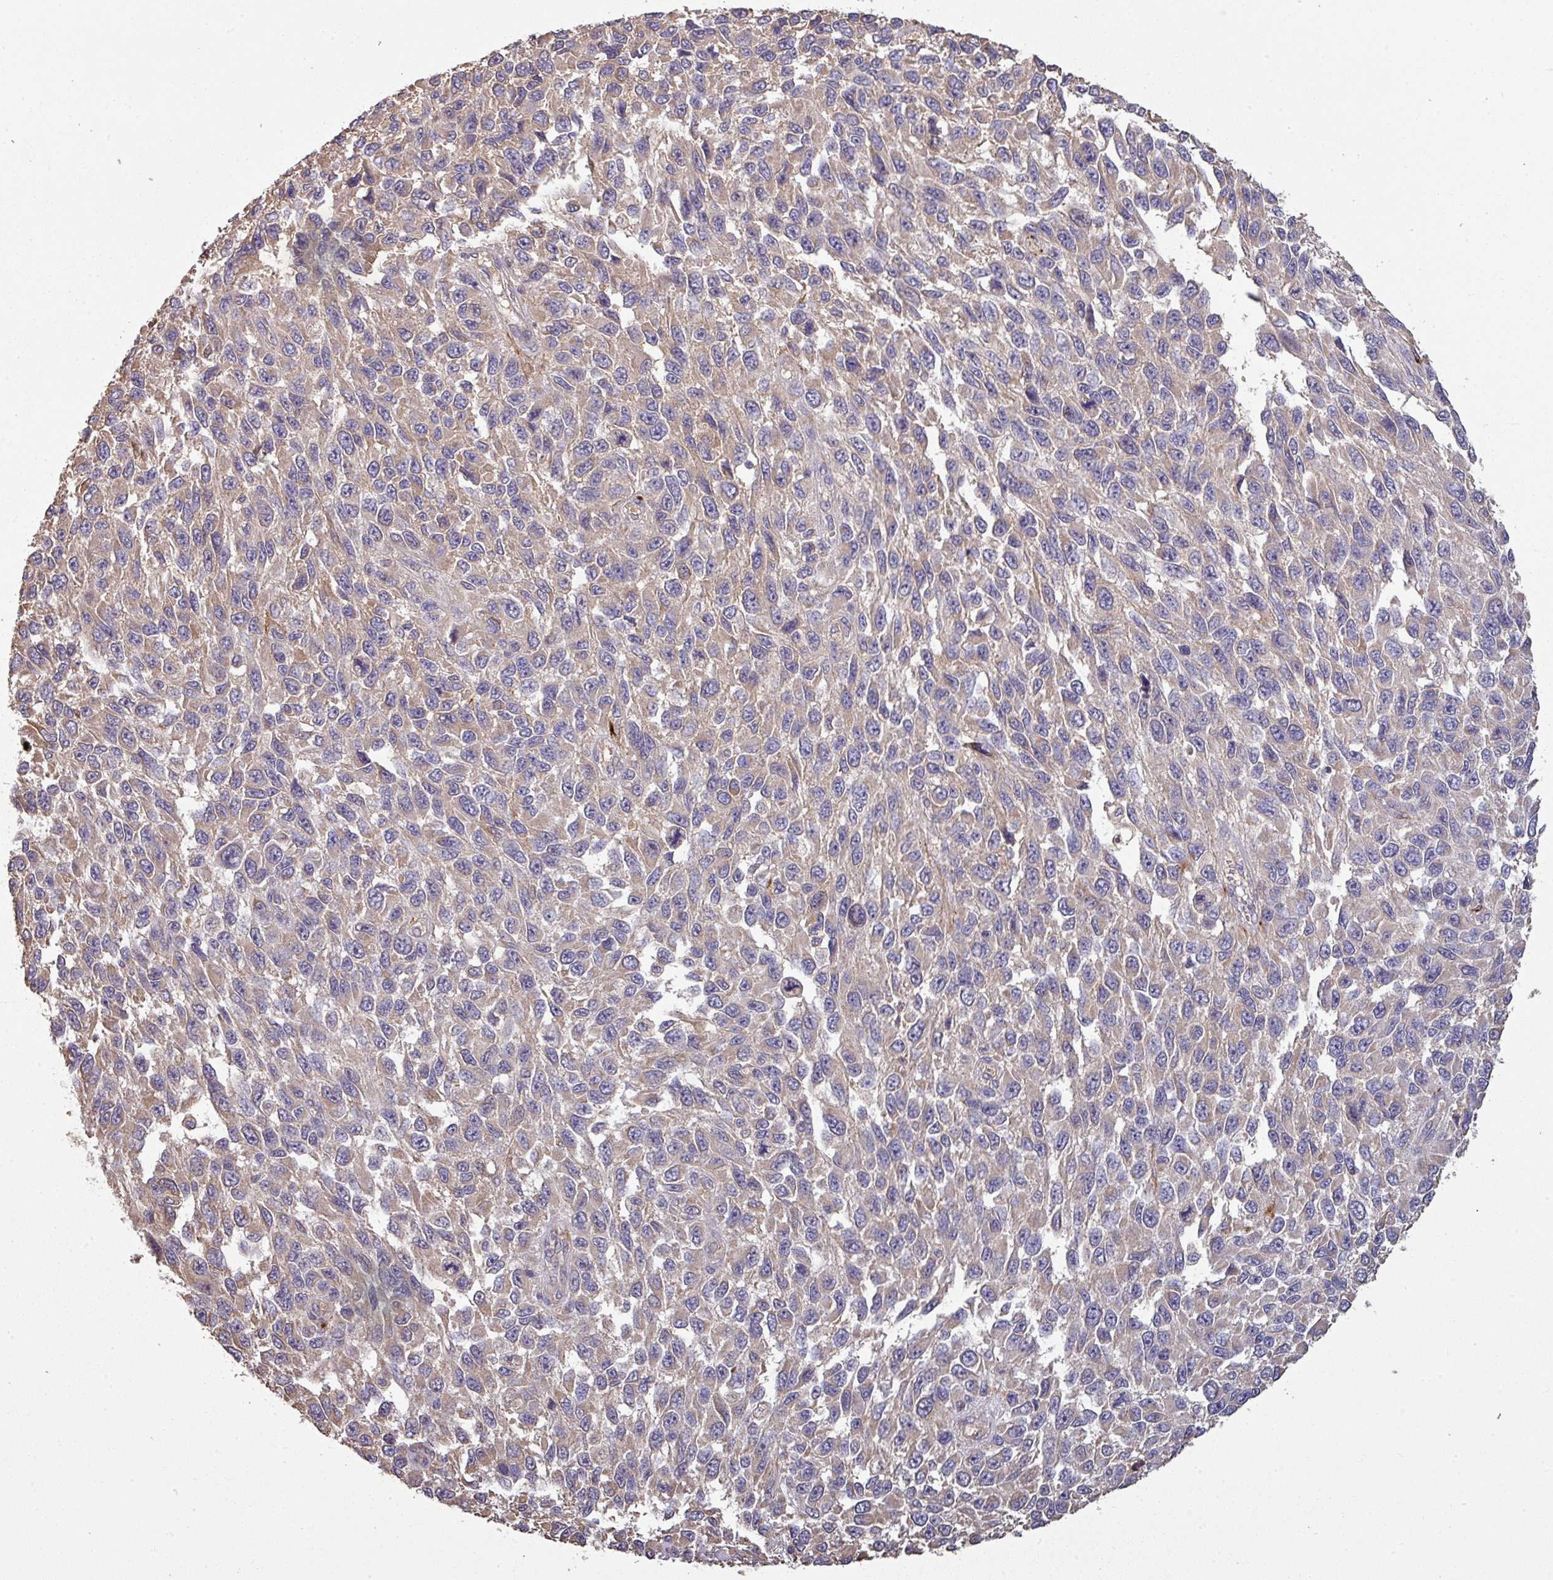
{"staining": {"intensity": "weak", "quantity": ">75%", "location": "cytoplasmic/membranous"}, "tissue": "melanoma", "cell_type": "Tumor cells", "image_type": "cancer", "snomed": [{"axis": "morphology", "description": "Malignant melanoma, NOS"}, {"axis": "topography", "description": "Skin"}], "caption": "Weak cytoplasmic/membranous positivity for a protein is appreciated in about >75% of tumor cells of melanoma using immunohistochemistry (IHC).", "gene": "ISLR", "patient": {"sex": "female", "age": 96}}